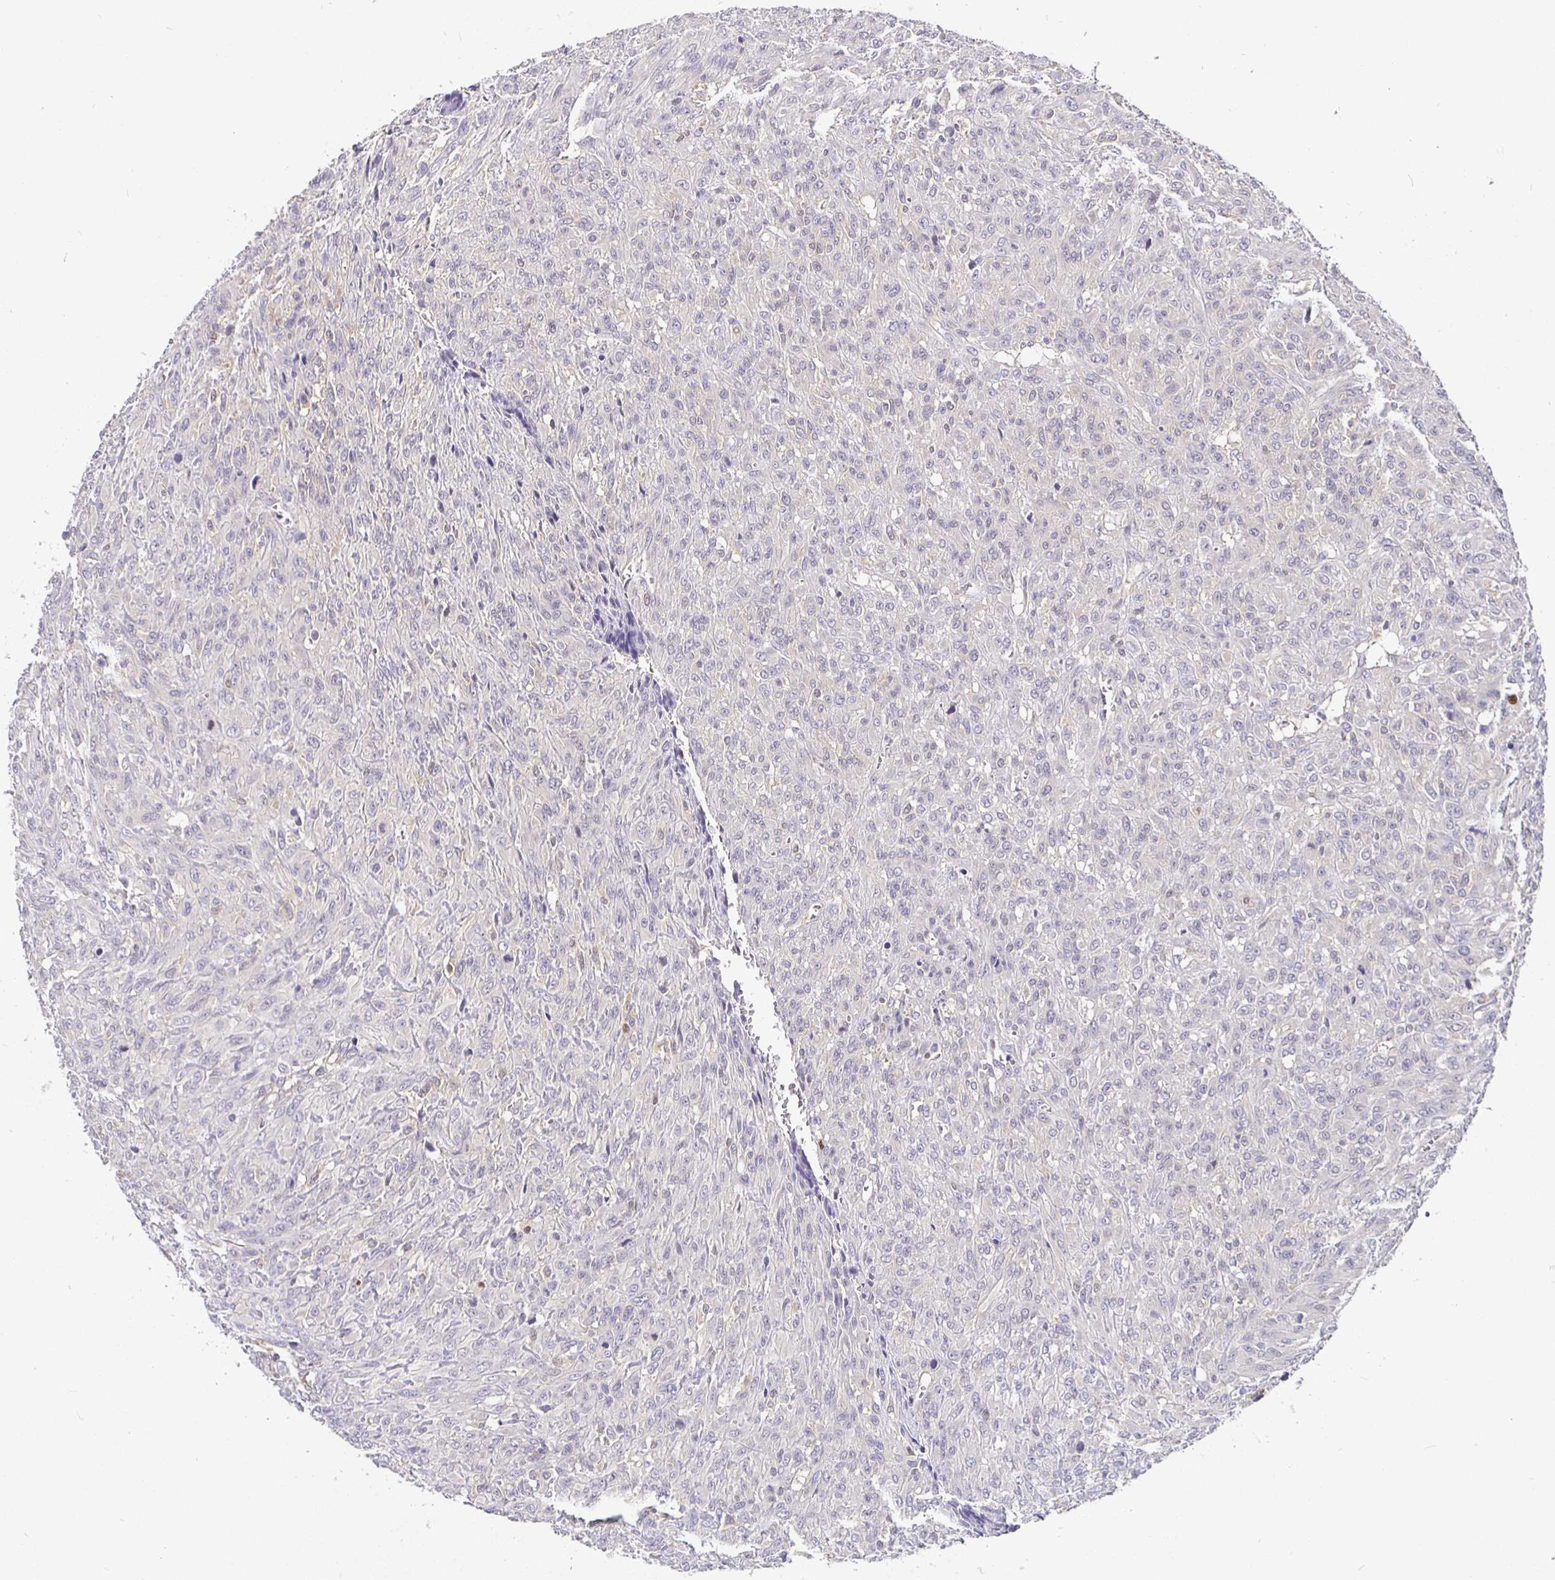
{"staining": {"intensity": "negative", "quantity": "none", "location": "none"}, "tissue": "renal cancer", "cell_type": "Tumor cells", "image_type": "cancer", "snomed": [{"axis": "morphology", "description": "Adenocarcinoma, NOS"}, {"axis": "topography", "description": "Kidney"}], "caption": "This image is of renal cancer (adenocarcinoma) stained with immunohistochemistry (IHC) to label a protein in brown with the nuclei are counter-stained blue. There is no positivity in tumor cells. (DAB (3,3'-diaminobenzidine) IHC with hematoxylin counter stain).", "gene": "SATB1", "patient": {"sex": "male", "age": 58}}